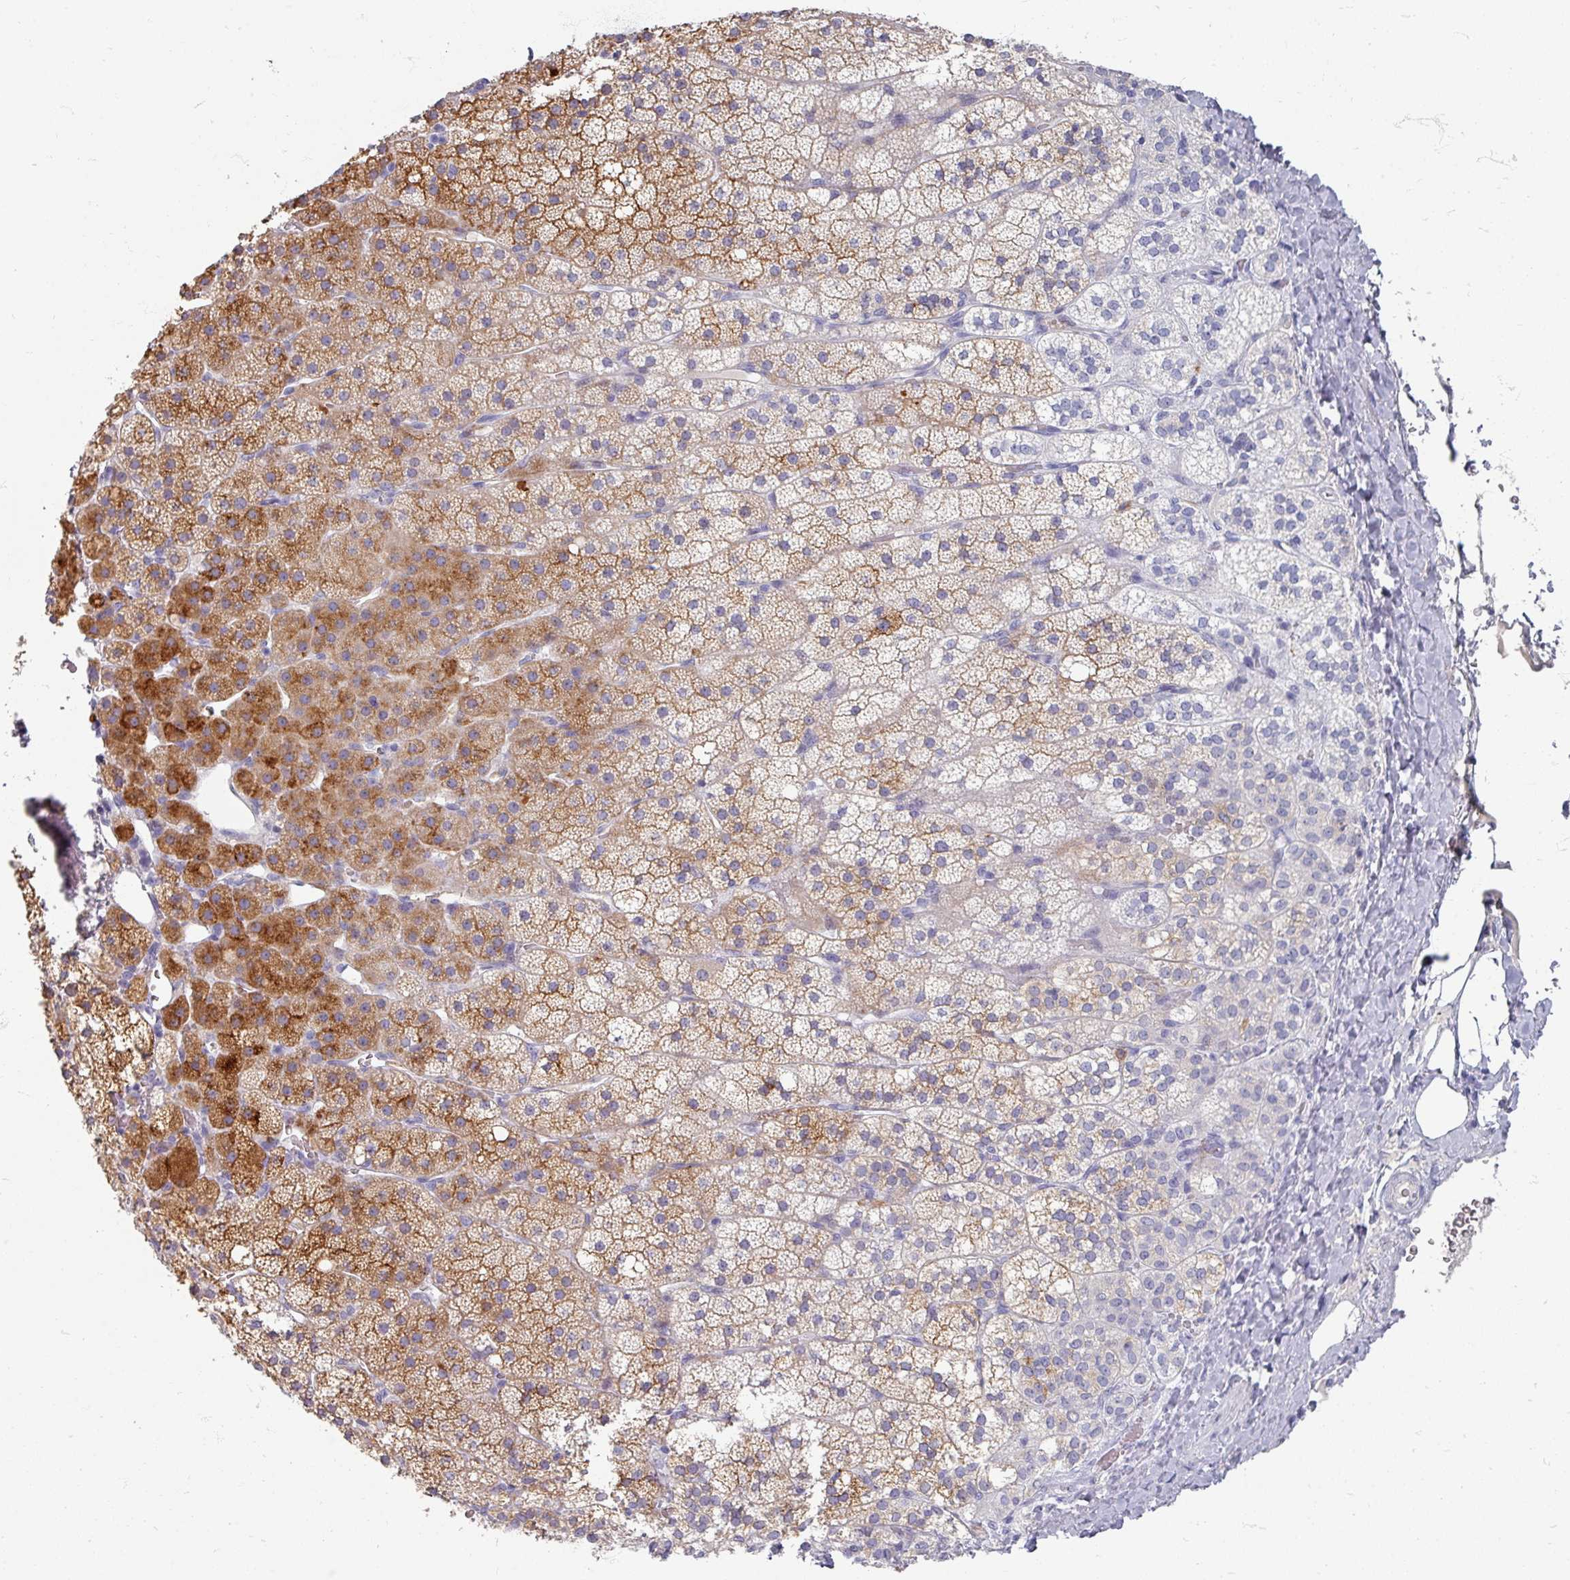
{"staining": {"intensity": "strong", "quantity": "25%-75%", "location": "cytoplasmic/membranous"}, "tissue": "adrenal gland", "cell_type": "Glandular cells", "image_type": "normal", "snomed": [{"axis": "morphology", "description": "Normal tissue, NOS"}, {"axis": "topography", "description": "Adrenal gland"}], "caption": "Adrenal gland stained with DAB IHC demonstrates high levels of strong cytoplasmic/membranous expression in approximately 25%-75% of glandular cells. Using DAB (3,3'-diaminobenzidine) (brown) and hematoxylin (blue) stains, captured at high magnification using brightfield microscopy.", "gene": "ZNF878", "patient": {"sex": "male", "age": 53}}